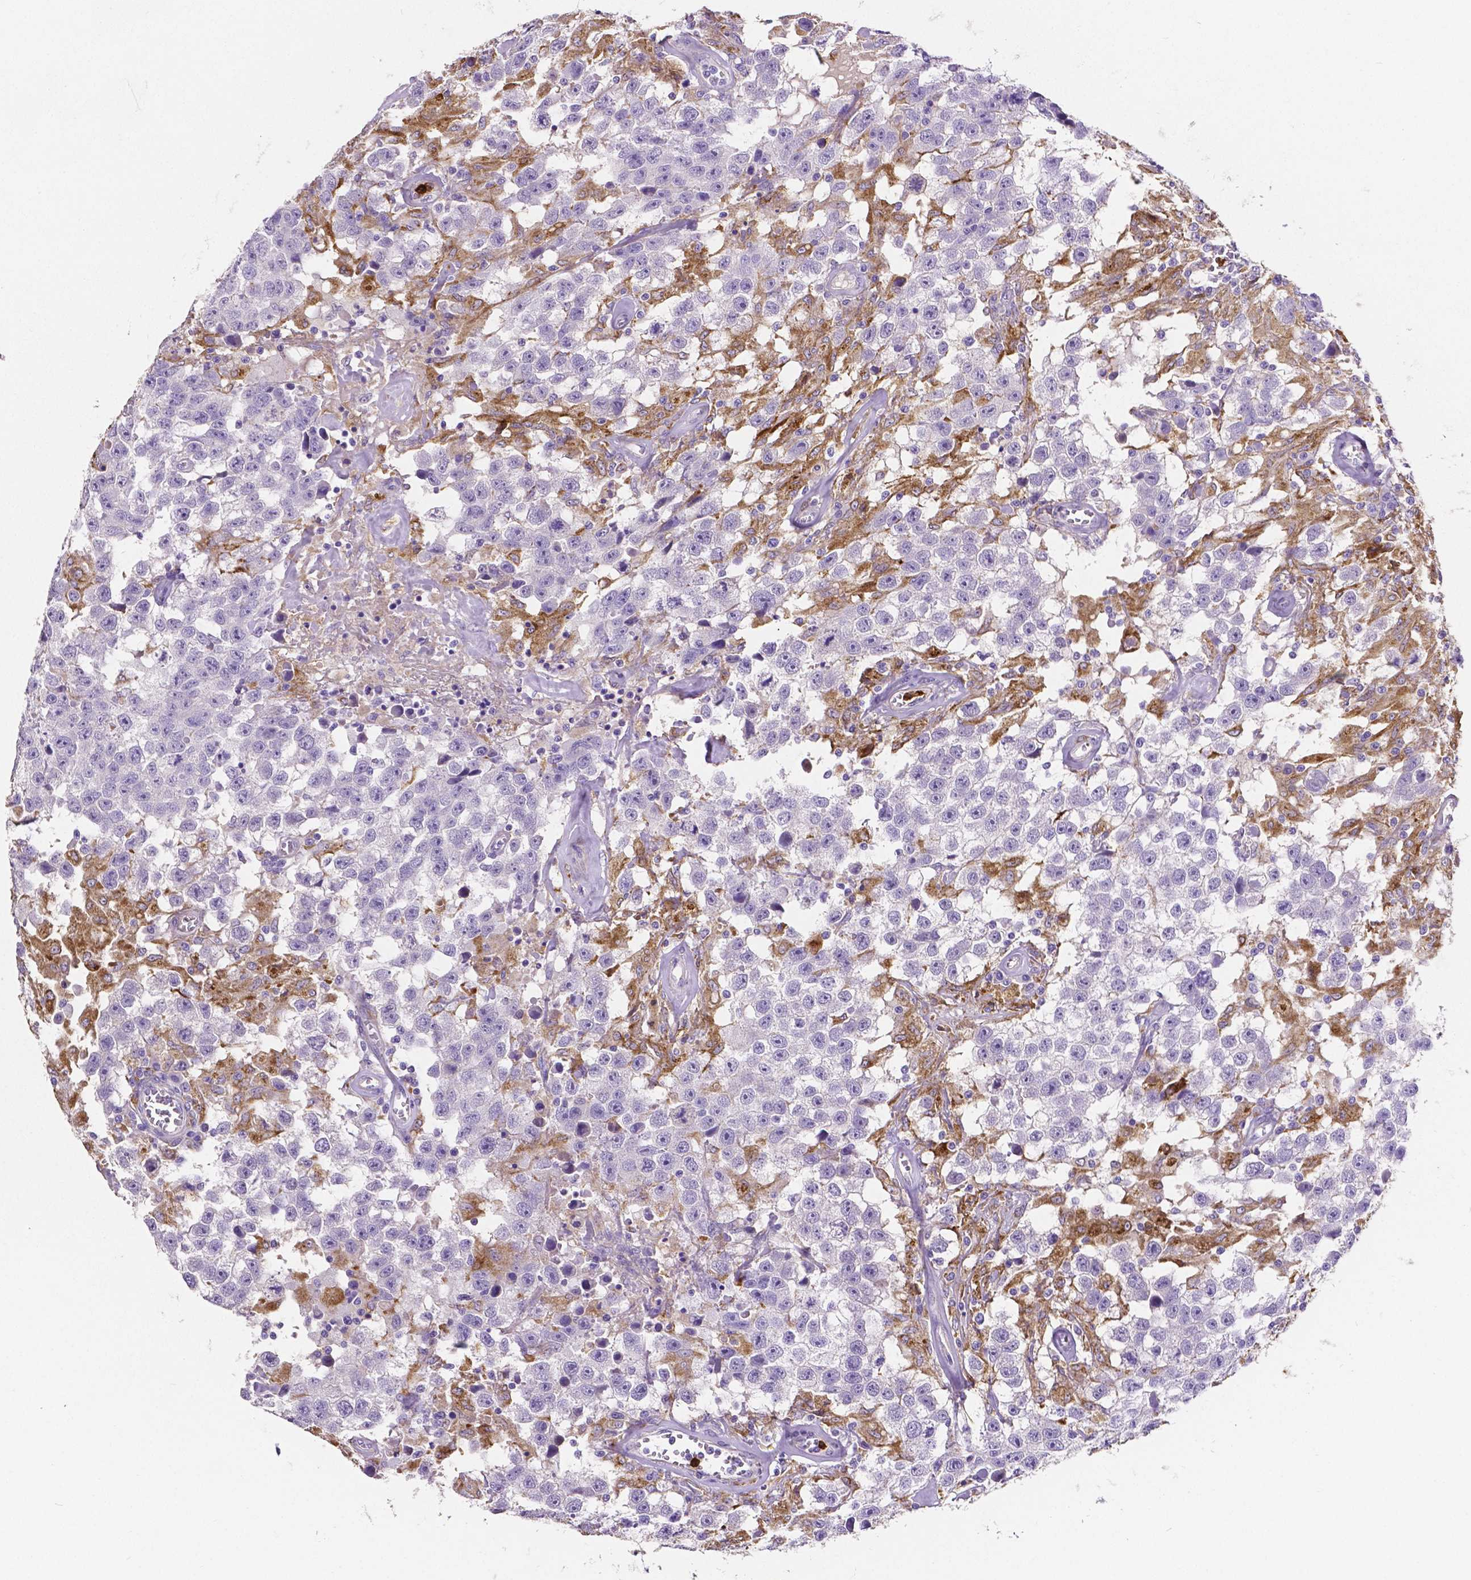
{"staining": {"intensity": "negative", "quantity": "none", "location": "none"}, "tissue": "testis cancer", "cell_type": "Tumor cells", "image_type": "cancer", "snomed": [{"axis": "morphology", "description": "Seminoma, NOS"}, {"axis": "topography", "description": "Testis"}], "caption": "An immunohistochemistry histopathology image of testis seminoma is shown. There is no staining in tumor cells of testis seminoma.", "gene": "MMP9", "patient": {"sex": "male", "age": 43}}